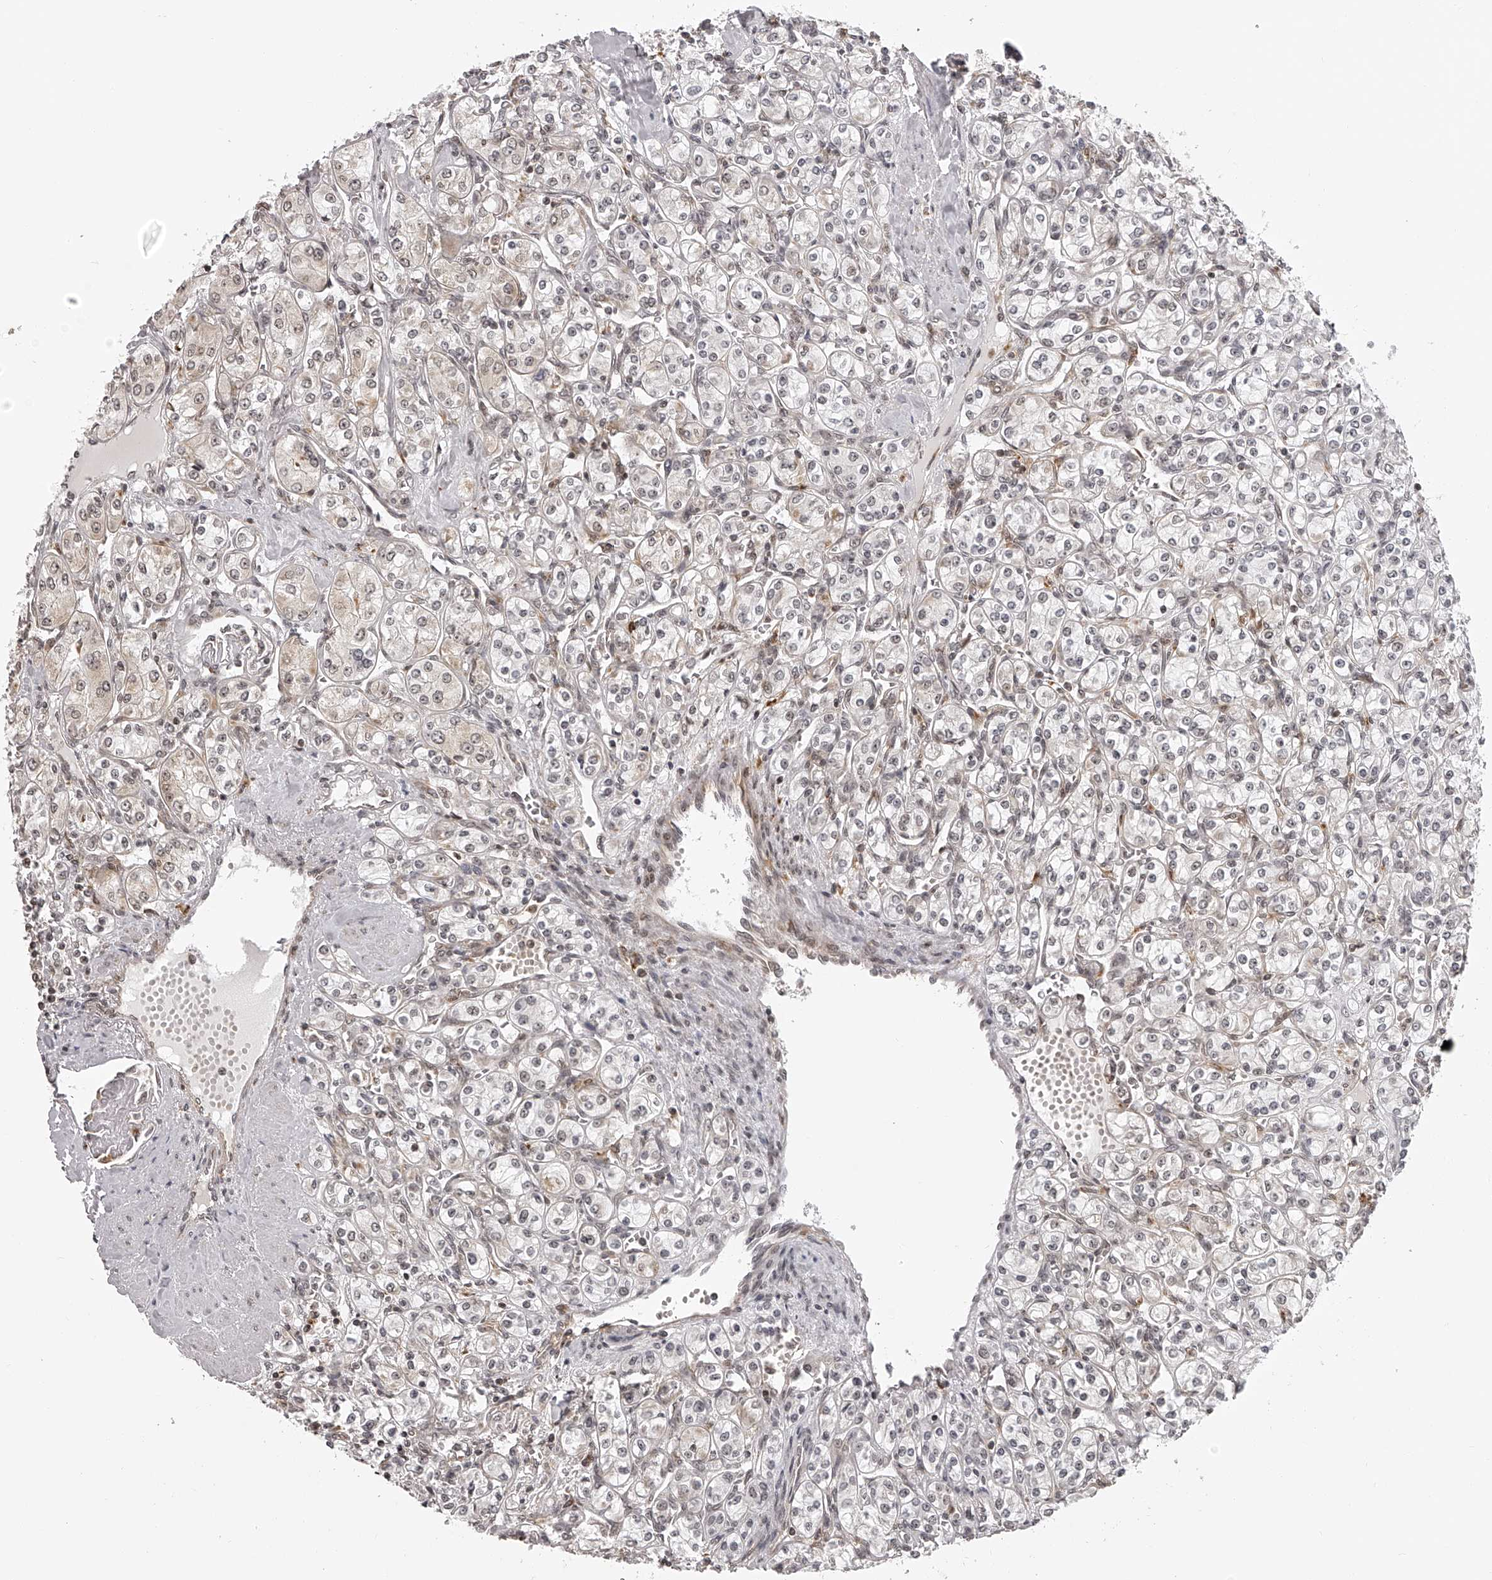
{"staining": {"intensity": "weak", "quantity": "<25%", "location": "cytoplasmic/membranous"}, "tissue": "renal cancer", "cell_type": "Tumor cells", "image_type": "cancer", "snomed": [{"axis": "morphology", "description": "Adenocarcinoma, NOS"}, {"axis": "topography", "description": "Kidney"}], "caption": "High power microscopy micrograph of an IHC micrograph of renal cancer, revealing no significant expression in tumor cells.", "gene": "ODF2L", "patient": {"sex": "male", "age": 77}}